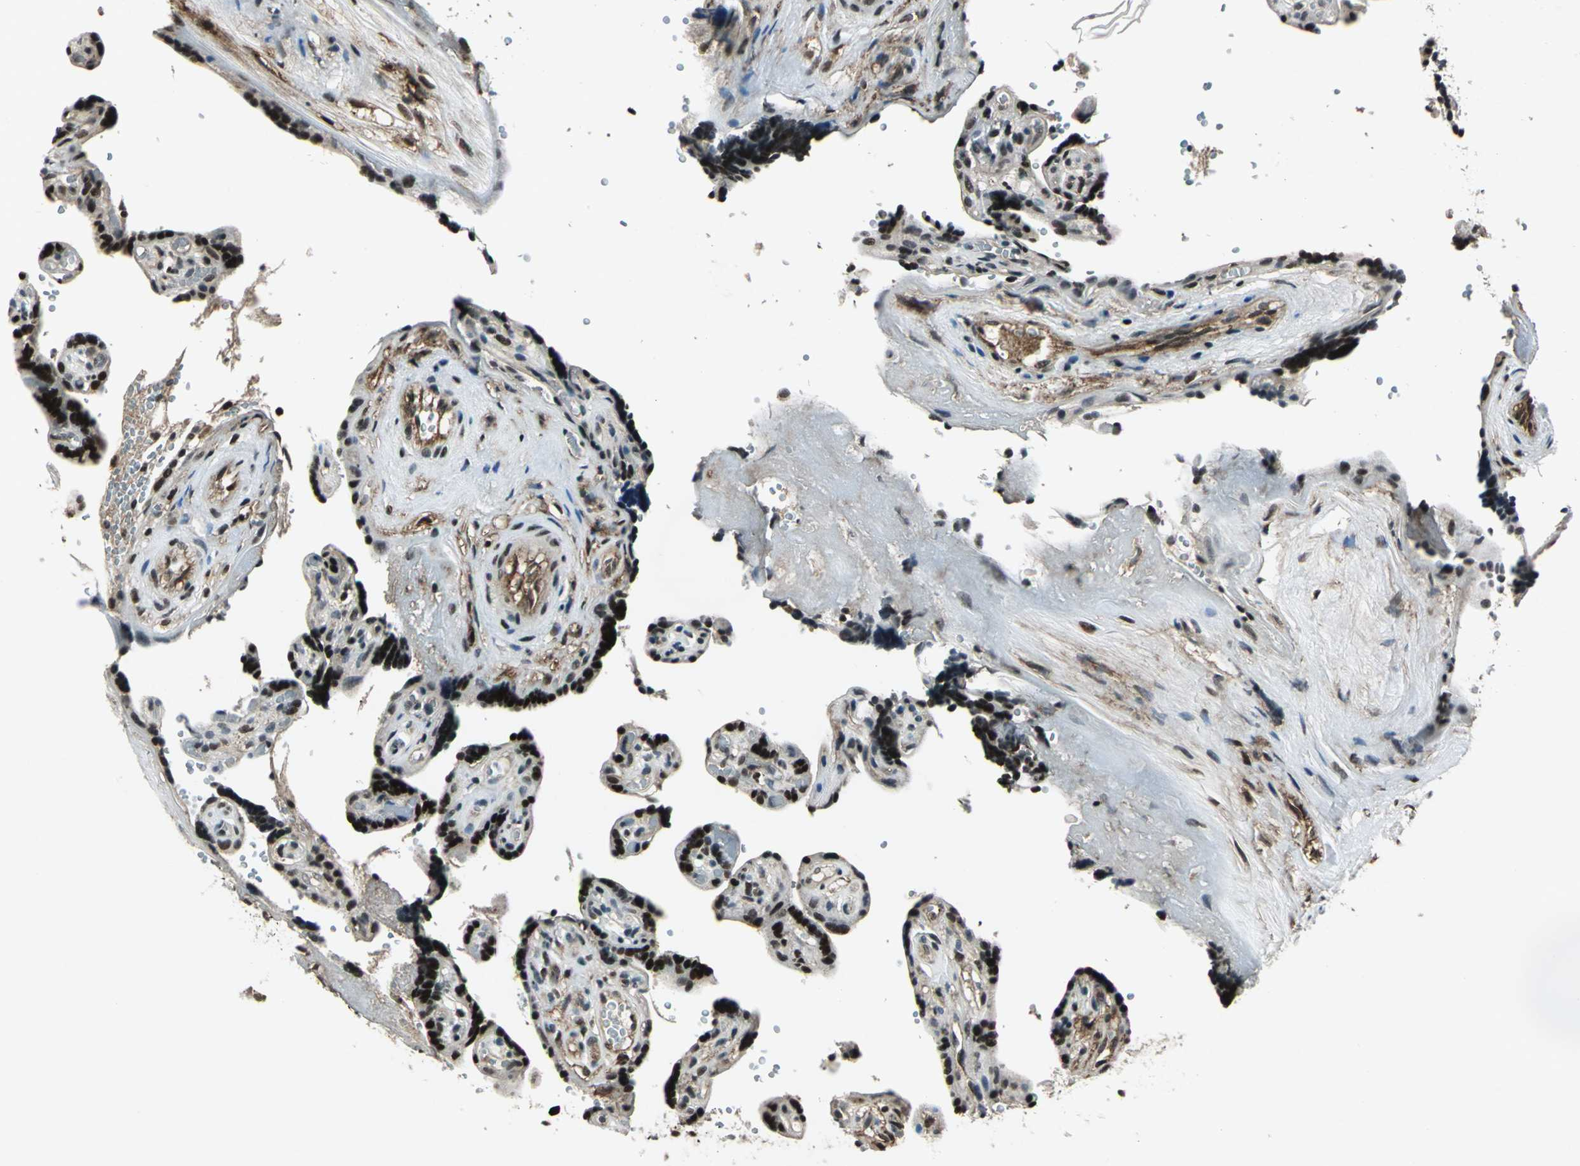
{"staining": {"intensity": "moderate", "quantity": ">75%", "location": "cytoplasmic/membranous,nuclear"}, "tissue": "placenta", "cell_type": "Decidual cells", "image_type": "normal", "snomed": [{"axis": "morphology", "description": "Normal tissue, NOS"}, {"axis": "topography", "description": "Placenta"}], "caption": "Immunohistochemistry (IHC) histopathology image of benign placenta: human placenta stained using IHC reveals medium levels of moderate protein expression localized specifically in the cytoplasmic/membranous,nuclear of decidual cells, appearing as a cytoplasmic/membranous,nuclear brown color.", "gene": "NR2C2", "patient": {"sex": "female", "age": 30}}